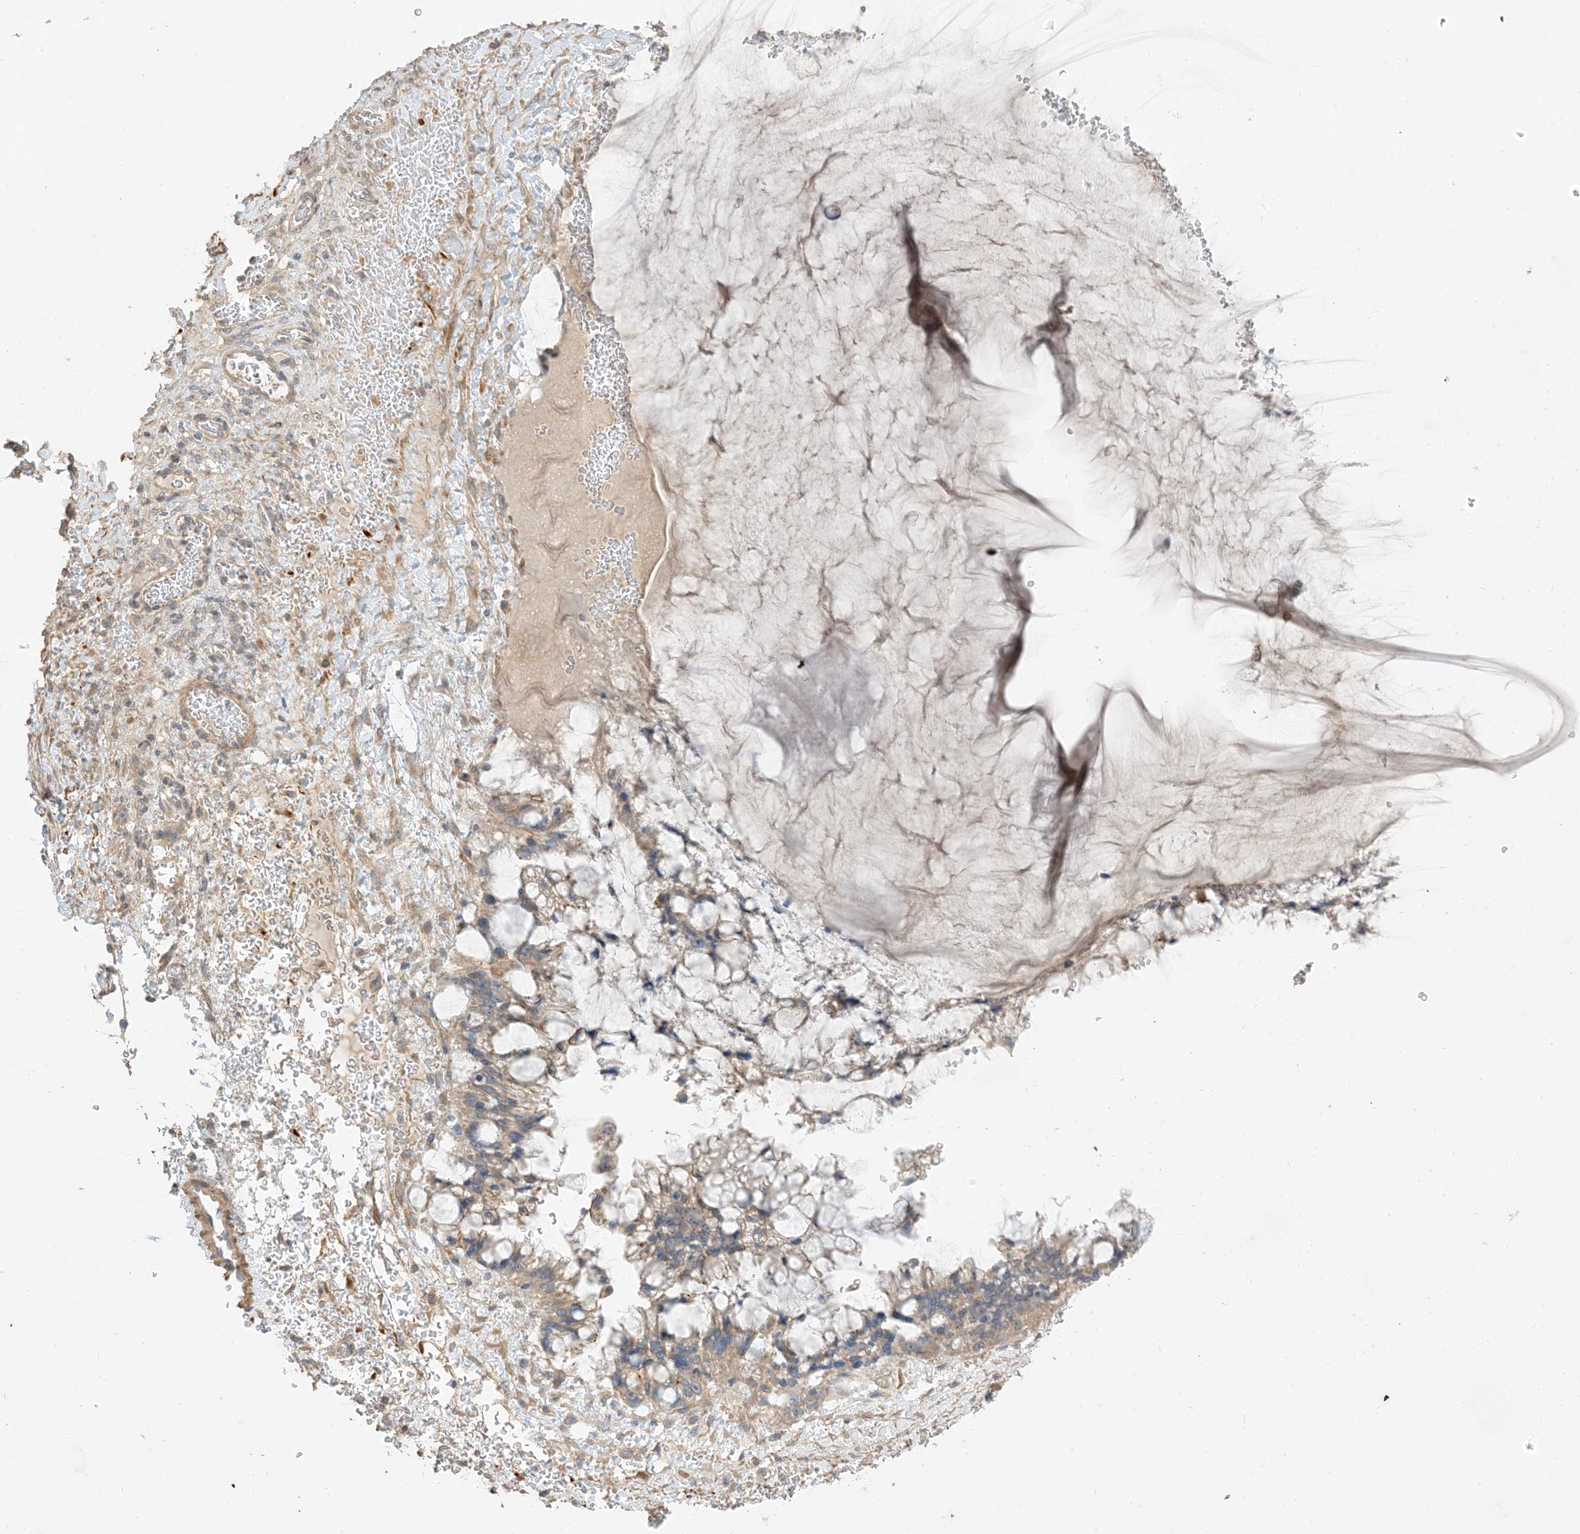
{"staining": {"intensity": "weak", "quantity": "<25%", "location": "cytoplasmic/membranous"}, "tissue": "ovarian cancer", "cell_type": "Tumor cells", "image_type": "cancer", "snomed": [{"axis": "morphology", "description": "Cystadenocarcinoma, mucinous, NOS"}, {"axis": "topography", "description": "Ovary"}], "caption": "The histopathology image exhibits no significant positivity in tumor cells of ovarian mucinous cystadenocarcinoma. (Stains: DAB (3,3'-diaminobenzidine) immunohistochemistry with hematoxylin counter stain, Microscopy: brightfield microscopy at high magnification).", "gene": "RNF175", "patient": {"sex": "female", "age": 37}}